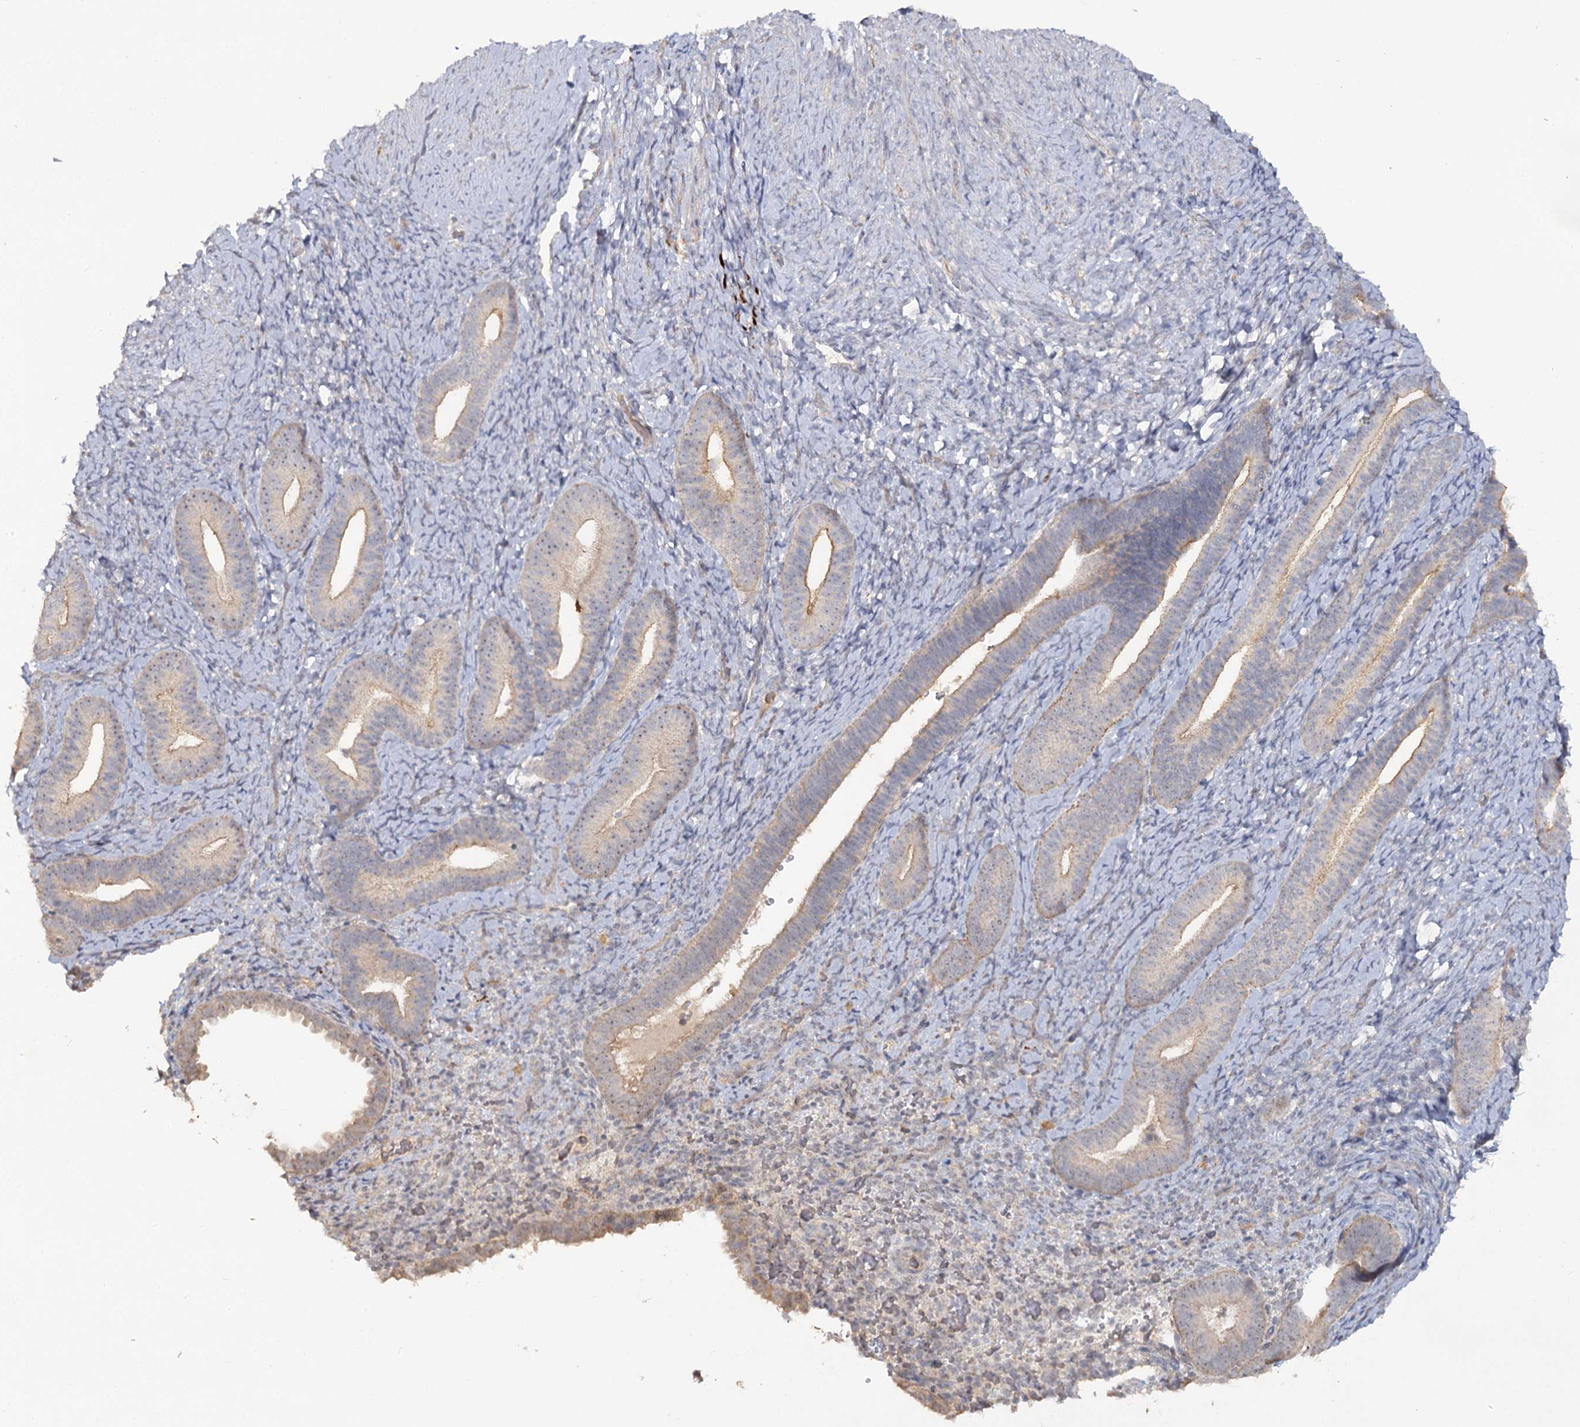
{"staining": {"intensity": "negative", "quantity": "none", "location": "none"}, "tissue": "endometrium", "cell_type": "Cells in endometrial stroma", "image_type": "normal", "snomed": [{"axis": "morphology", "description": "Normal tissue, NOS"}, {"axis": "topography", "description": "Endometrium"}], "caption": "Immunohistochemistry (IHC) of benign human endometrium reveals no expression in cells in endometrial stroma.", "gene": "ANGPTL5", "patient": {"sex": "female", "age": 65}}